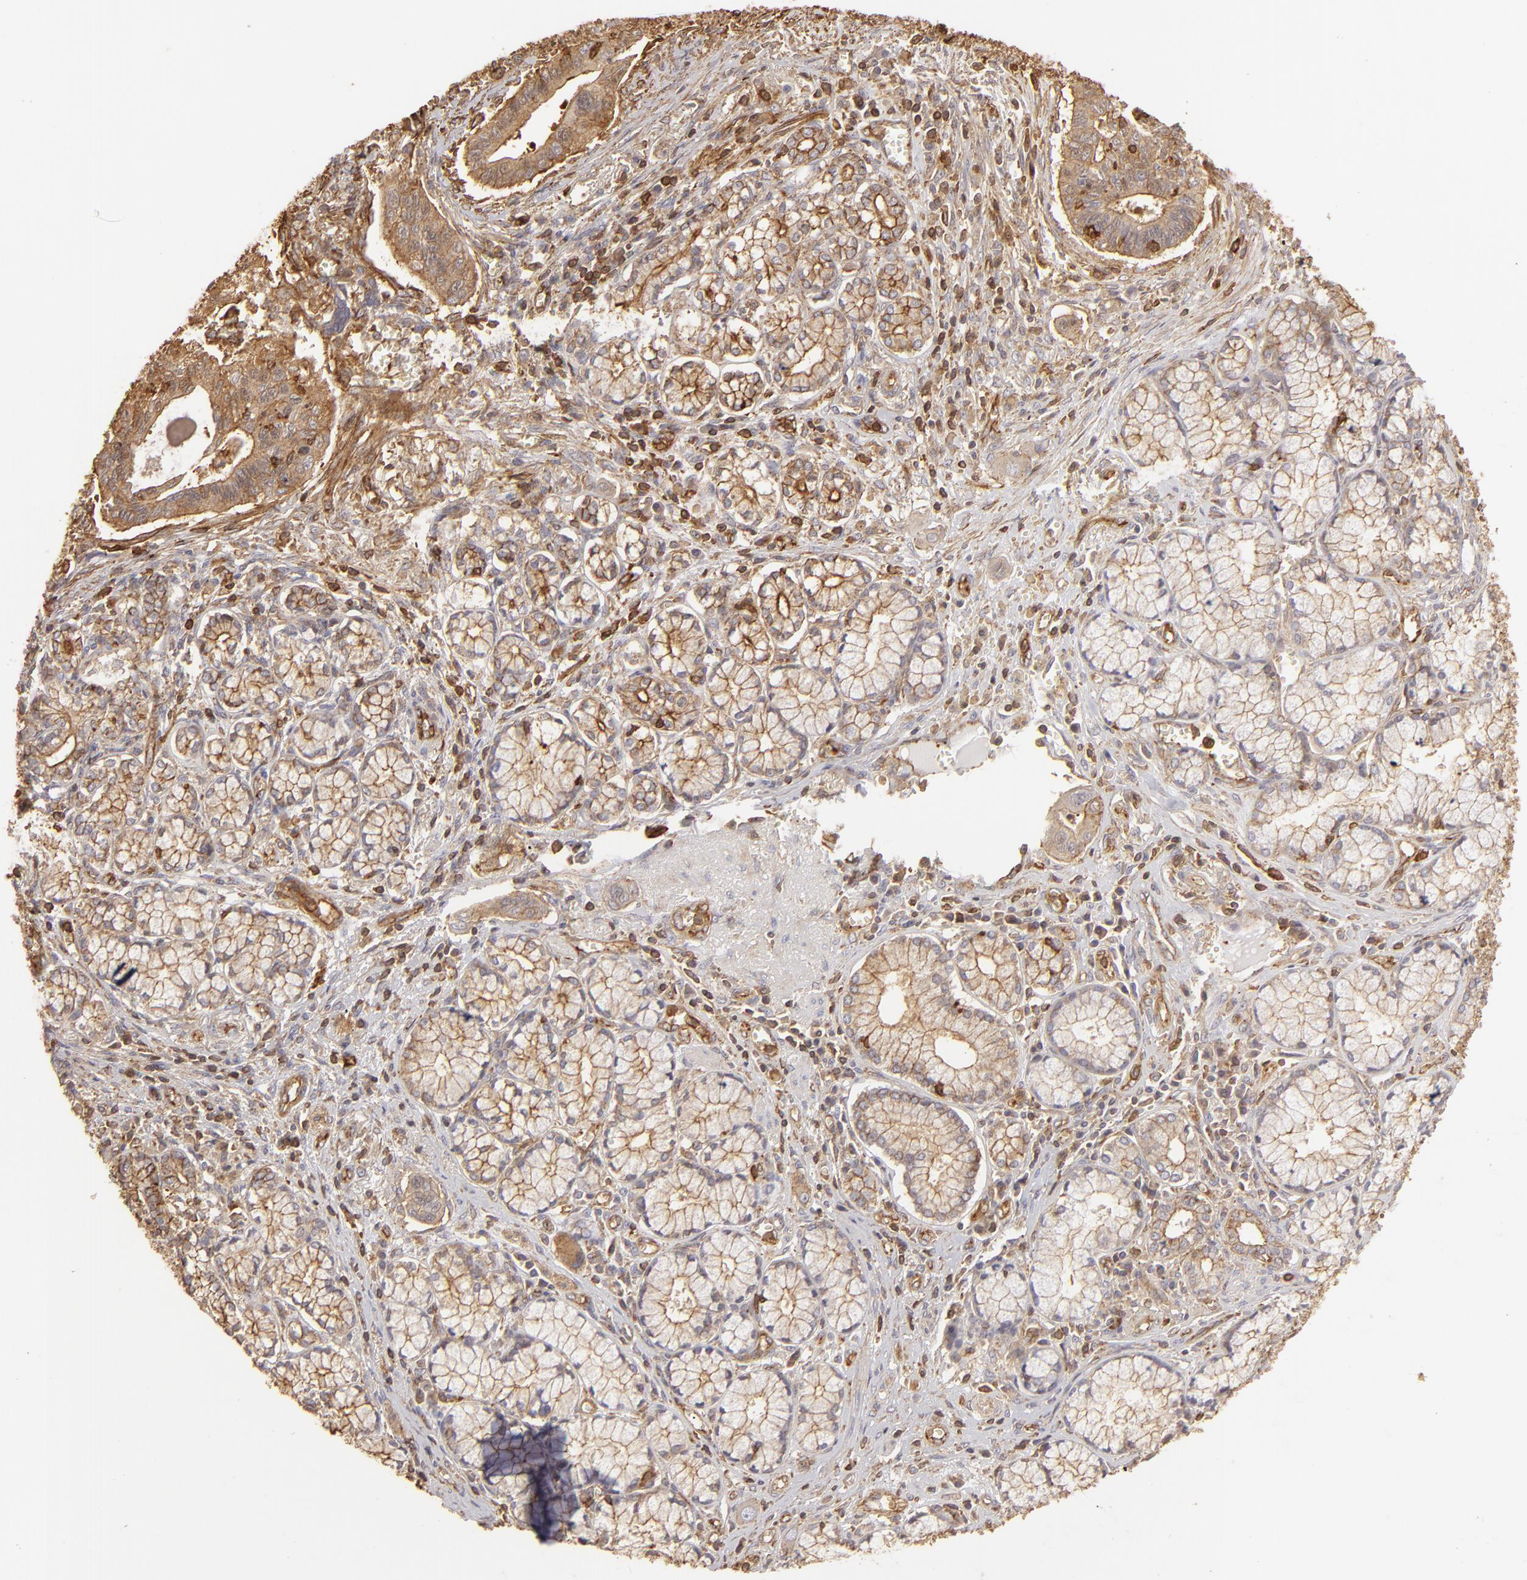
{"staining": {"intensity": "moderate", "quantity": ">75%", "location": "cytoplasmic/membranous"}, "tissue": "pancreatic cancer", "cell_type": "Tumor cells", "image_type": "cancer", "snomed": [{"axis": "morphology", "description": "Adenocarcinoma, NOS"}, {"axis": "topography", "description": "Pancreas"}], "caption": "Pancreatic adenocarcinoma stained for a protein (brown) displays moderate cytoplasmic/membranous positive positivity in about >75% of tumor cells.", "gene": "ACTB", "patient": {"sex": "male", "age": 77}}